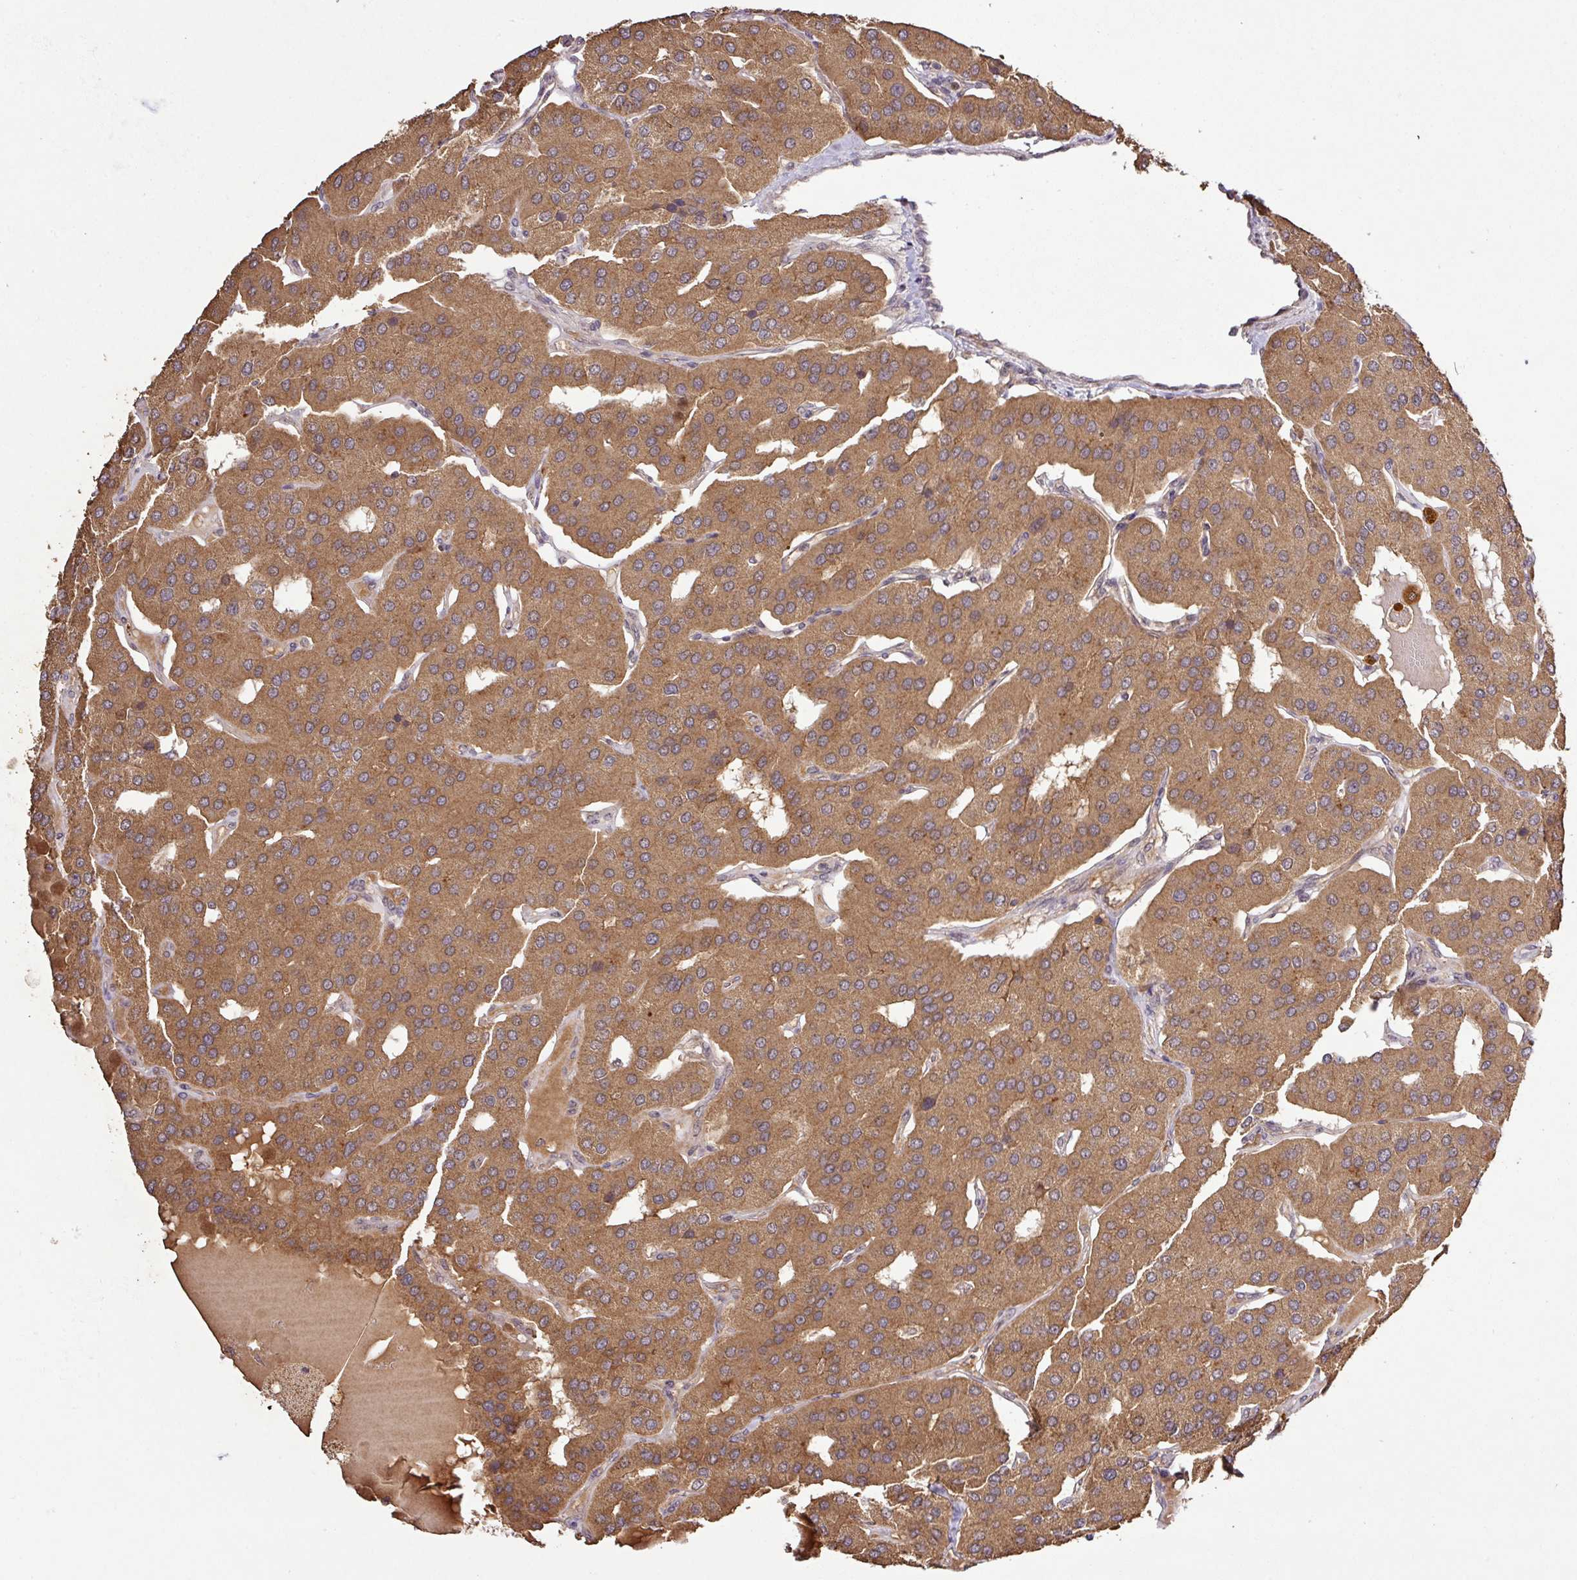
{"staining": {"intensity": "moderate", "quantity": ">75%", "location": "cytoplasmic/membranous"}, "tissue": "parathyroid gland", "cell_type": "Glandular cells", "image_type": "normal", "snomed": [{"axis": "morphology", "description": "Normal tissue, NOS"}, {"axis": "morphology", "description": "Adenoma, NOS"}, {"axis": "topography", "description": "Parathyroid gland"}], "caption": "An image of human parathyroid gland stained for a protein reveals moderate cytoplasmic/membranous brown staining in glandular cells.", "gene": "FAIM", "patient": {"sex": "female", "age": 86}}